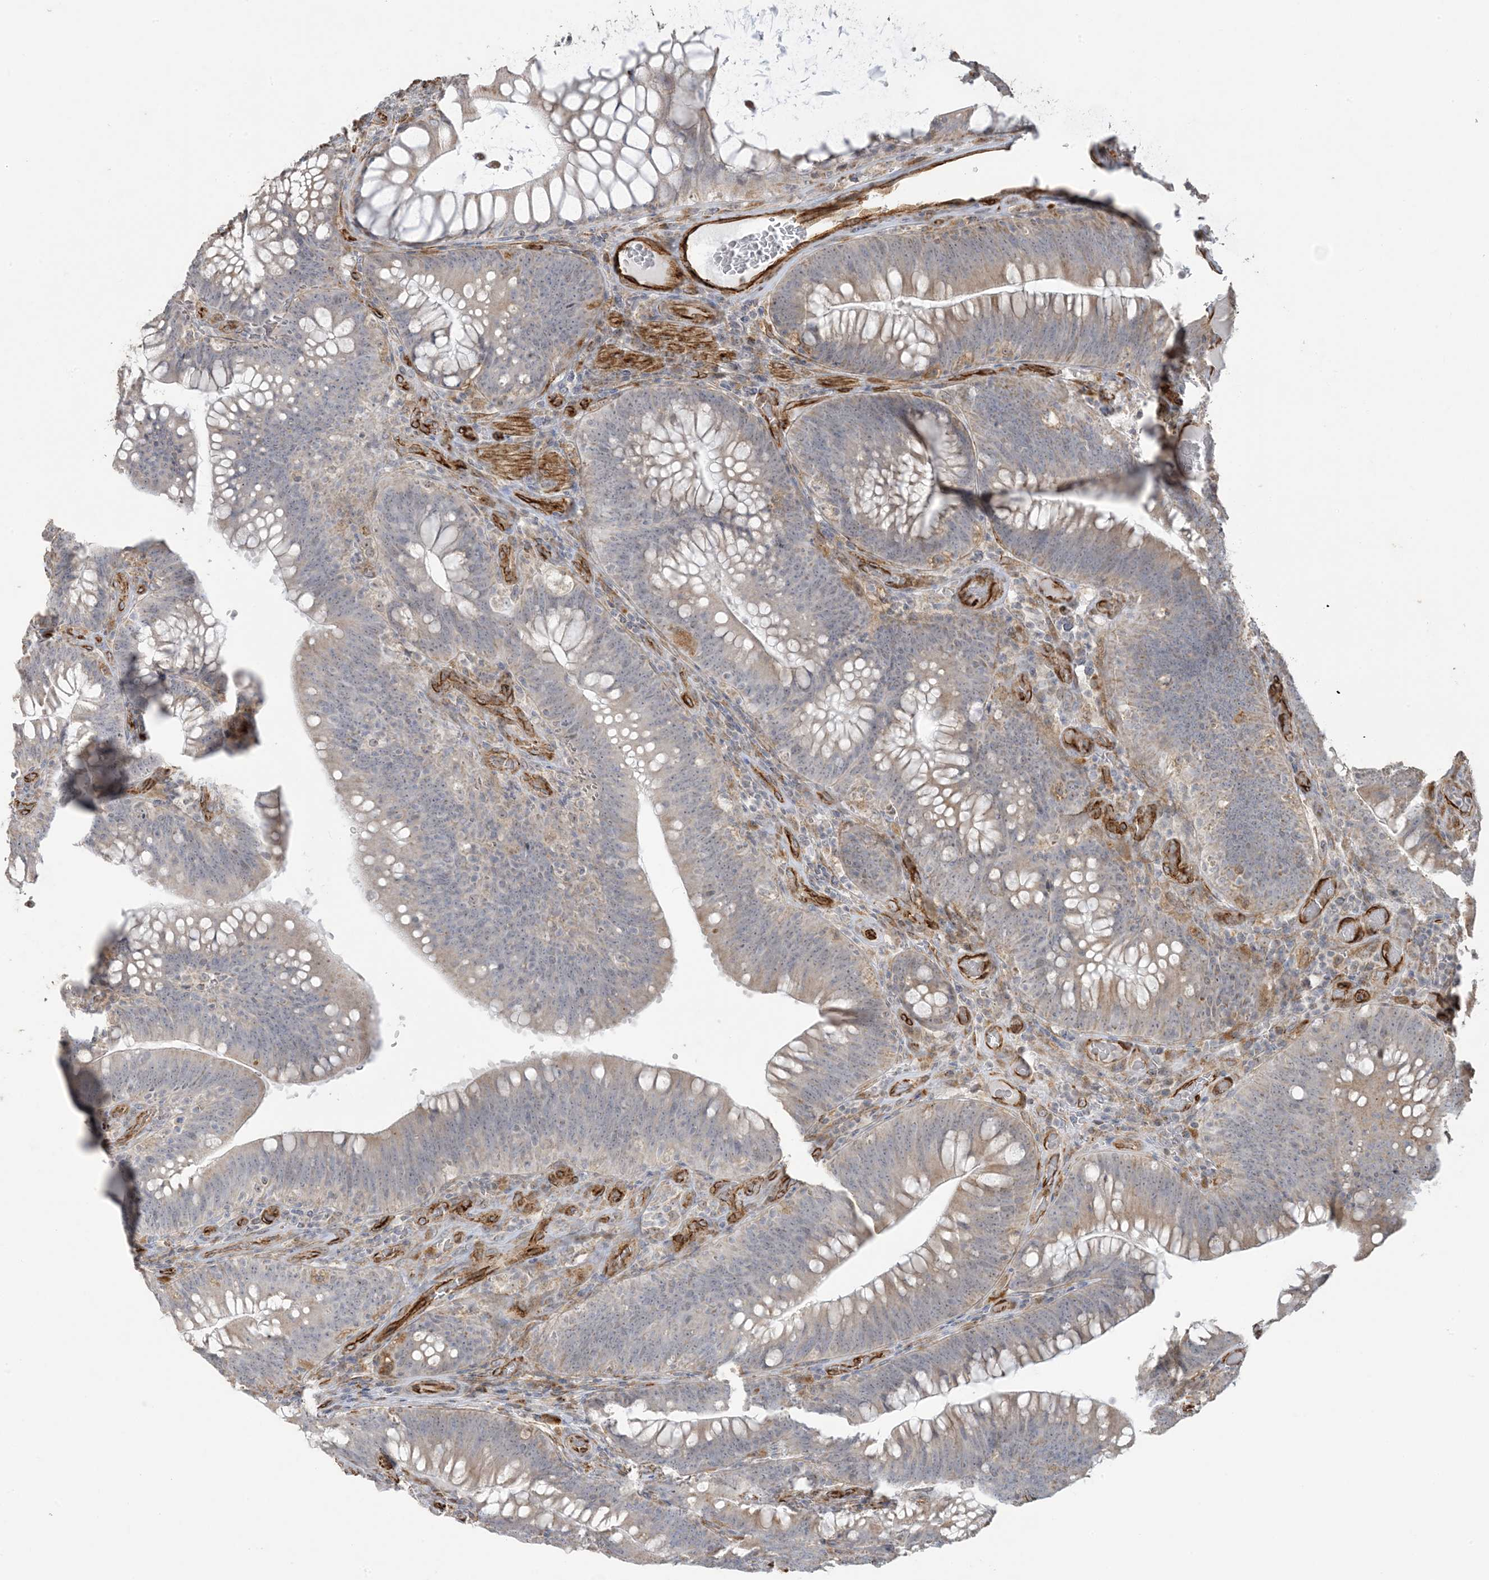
{"staining": {"intensity": "weak", "quantity": "25%-75%", "location": "cytoplasmic/membranous"}, "tissue": "colorectal cancer", "cell_type": "Tumor cells", "image_type": "cancer", "snomed": [{"axis": "morphology", "description": "Normal tissue, NOS"}, {"axis": "topography", "description": "Colon"}], "caption": "Human colorectal cancer stained with a protein marker exhibits weak staining in tumor cells.", "gene": "AGA", "patient": {"sex": "female", "age": 82}}